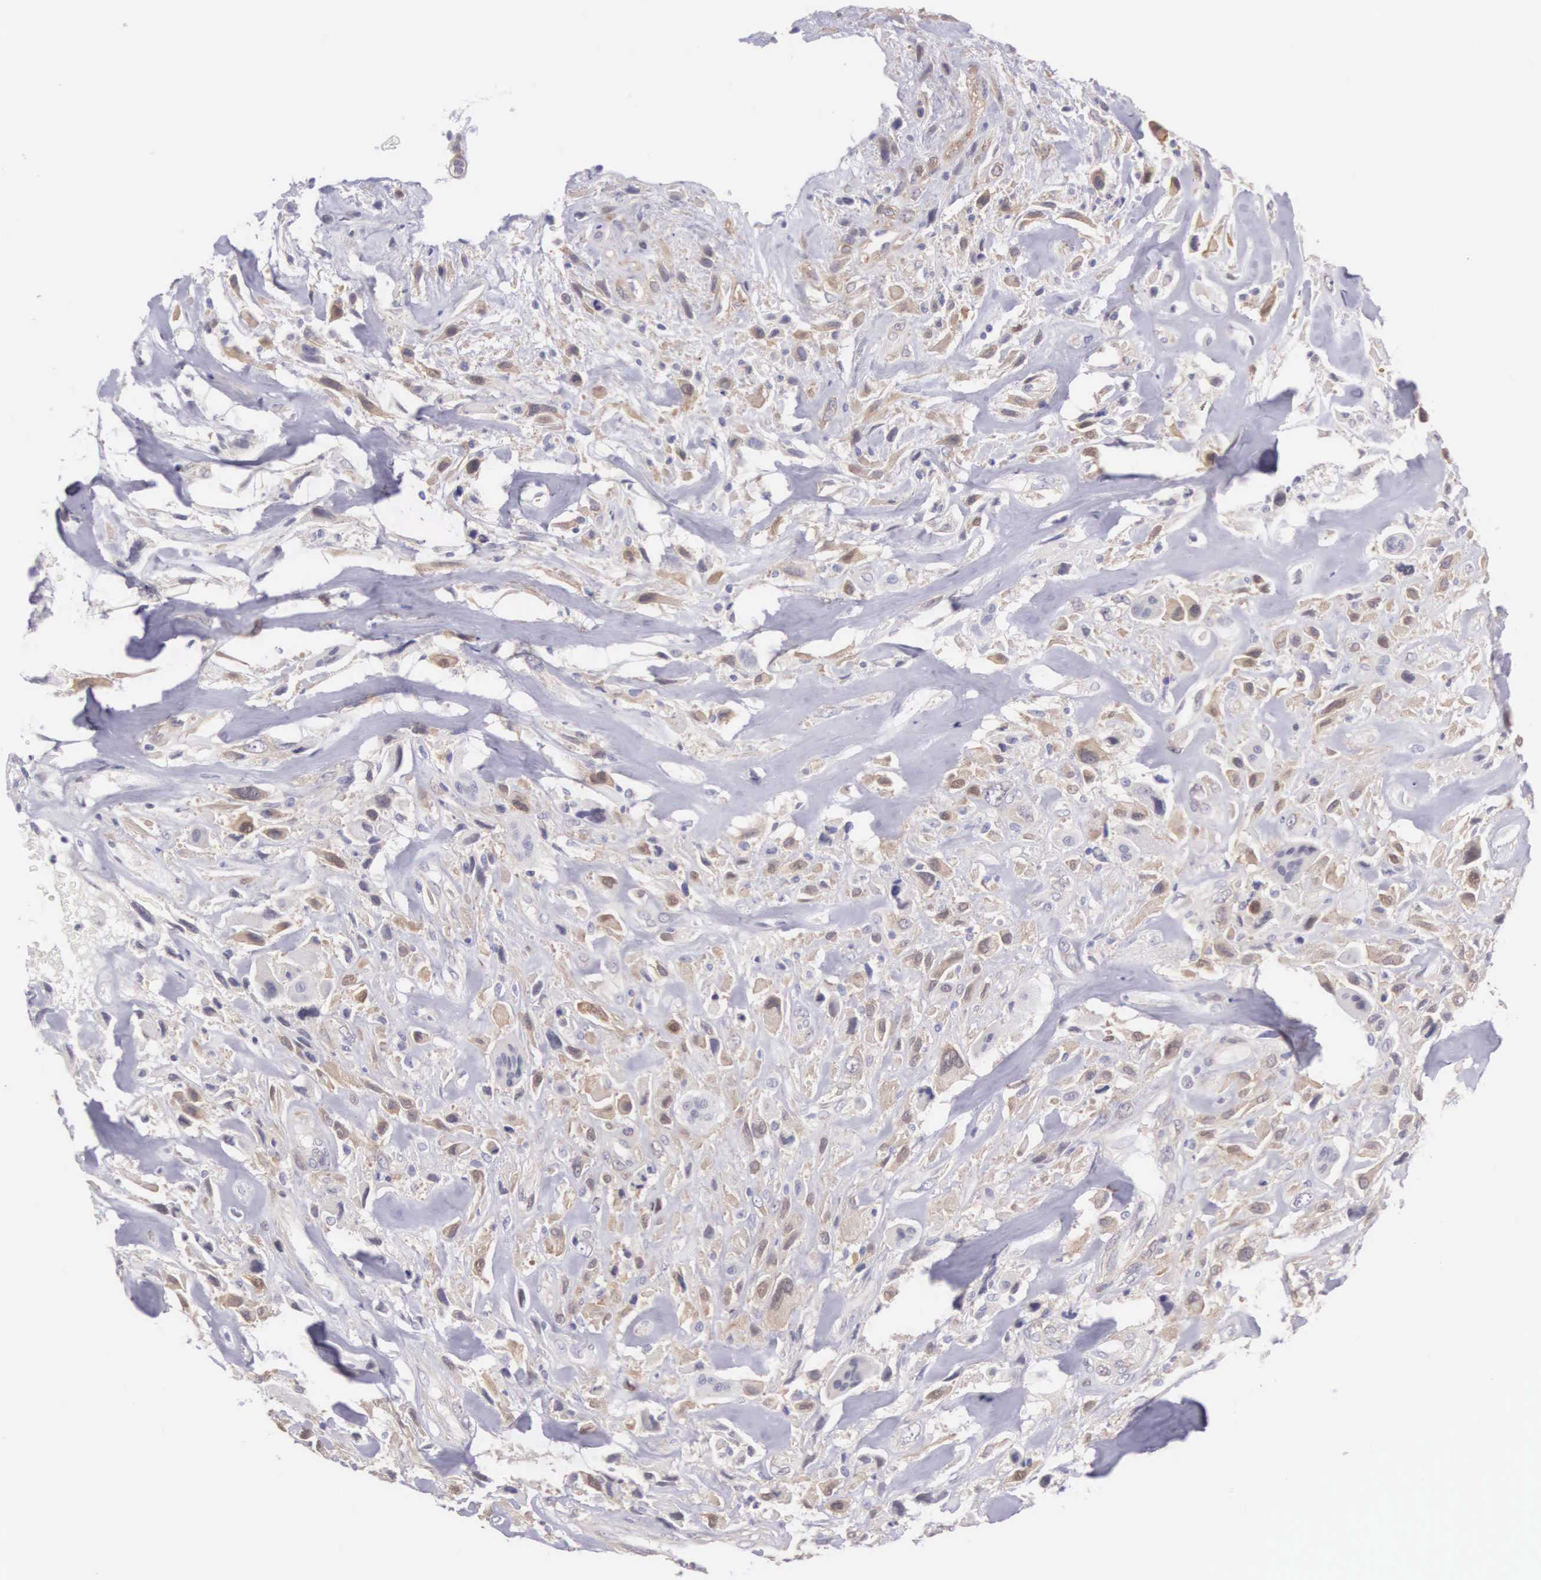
{"staining": {"intensity": "weak", "quantity": ">75%", "location": "cytoplasmic/membranous"}, "tissue": "breast cancer", "cell_type": "Tumor cells", "image_type": "cancer", "snomed": [{"axis": "morphology", "description": "Neoplasm, malignant, NOS"}, {"axis": "topography", "description": "Breast"}], "caption": "A brown stain labels weak cytoplasmic/membranous expression of a protein in breast cancer (neoplasm (malignant)) tumor cells.", "gene": "ARFGAP3", "patient": {"sex": "female", "age": 50}}